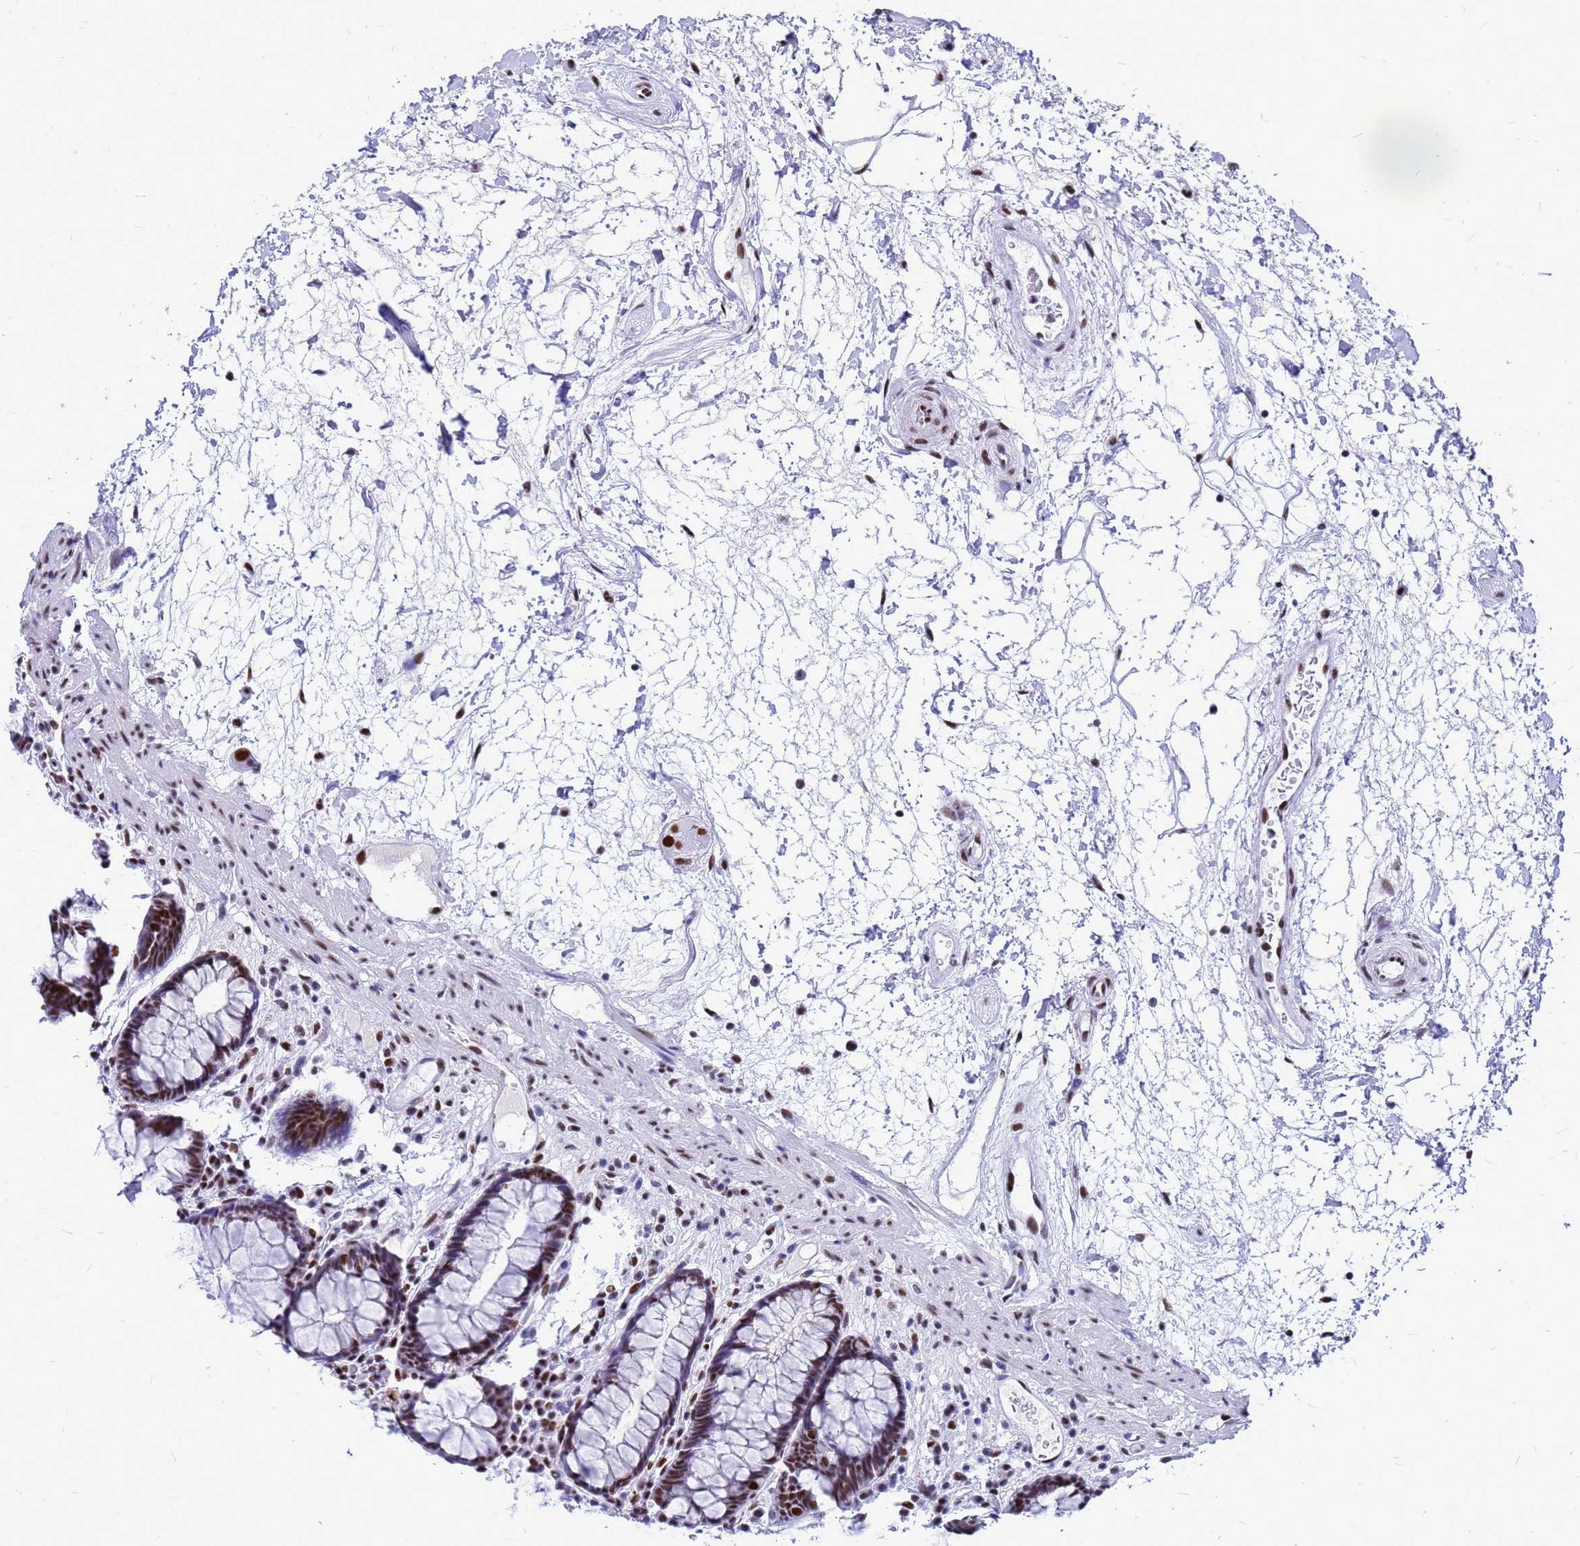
{"staining": {"intensity": "strong", "quantity": ">75%", "location": "nuclear"}, "tissue": "rectum", "cell_type": "Glandular cells", "image_type": "normal", "snomed": [{"axis": "morphology", "description": "Normal tissue, NOS"}, {"axis": "topography", "description": "Rectum"}], "caption": "A photomicrograph of human rectum stained for a protein reveals strong nuclear brown staining in glandular cells. The protein of interest is stained brown, and the nuclei are stained in blue (DAB (3,3'-diaminobenzidine) IHC with brightfield microscopy, high magnification).", "gene": "SART3", "patient": {"sex": "male", "age": 64}}